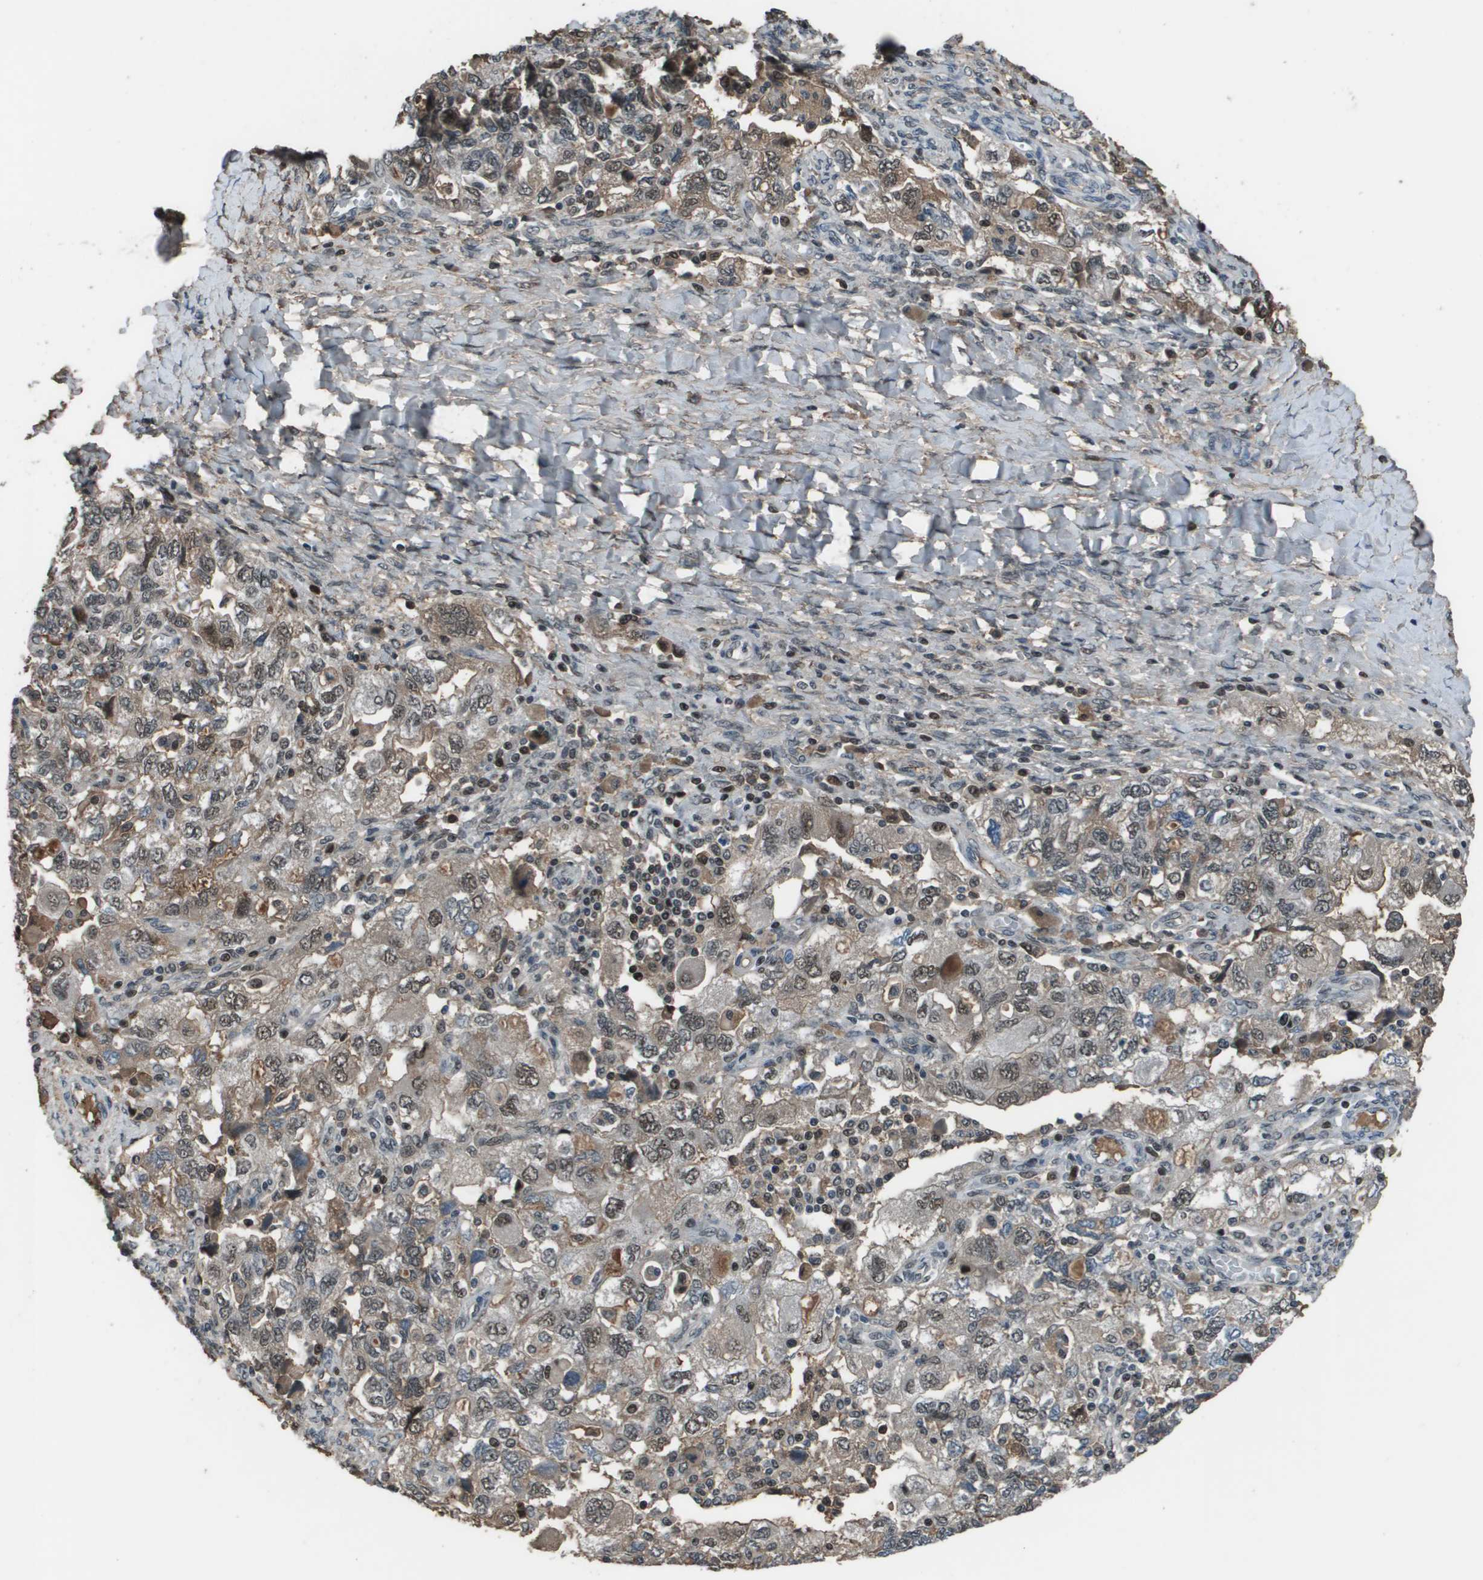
{"staining": {"intensity": "moderate", "quantity": ">75%", "location": "nuclear"}, "tissue": "ovarian cancer", "cell_type": "Tumor cells", "image_type": "cancer", "snomed": [{"axis": "morphology", "description": "Carcinoma, NOS"}, {"axis": "morphology", "description": "Cystadenocarcinoma, serous, NOS"}, {"axis": "topography", "description": "Ovary"}], "caption": "Immunohistochemical staining of carcinoma (ovarian) displays moderate nuclear protein positivity in approximately >75% of tumor cells. The staining was performed using DAB (3,3'-diaminobenzidine) to visualize the protein expression in brown, while the nuclei were stained in blue with hematoxylin (Magnification: 20x).", "gene": "THRAP3", "patient": {"sex": "female", "age": 69}}